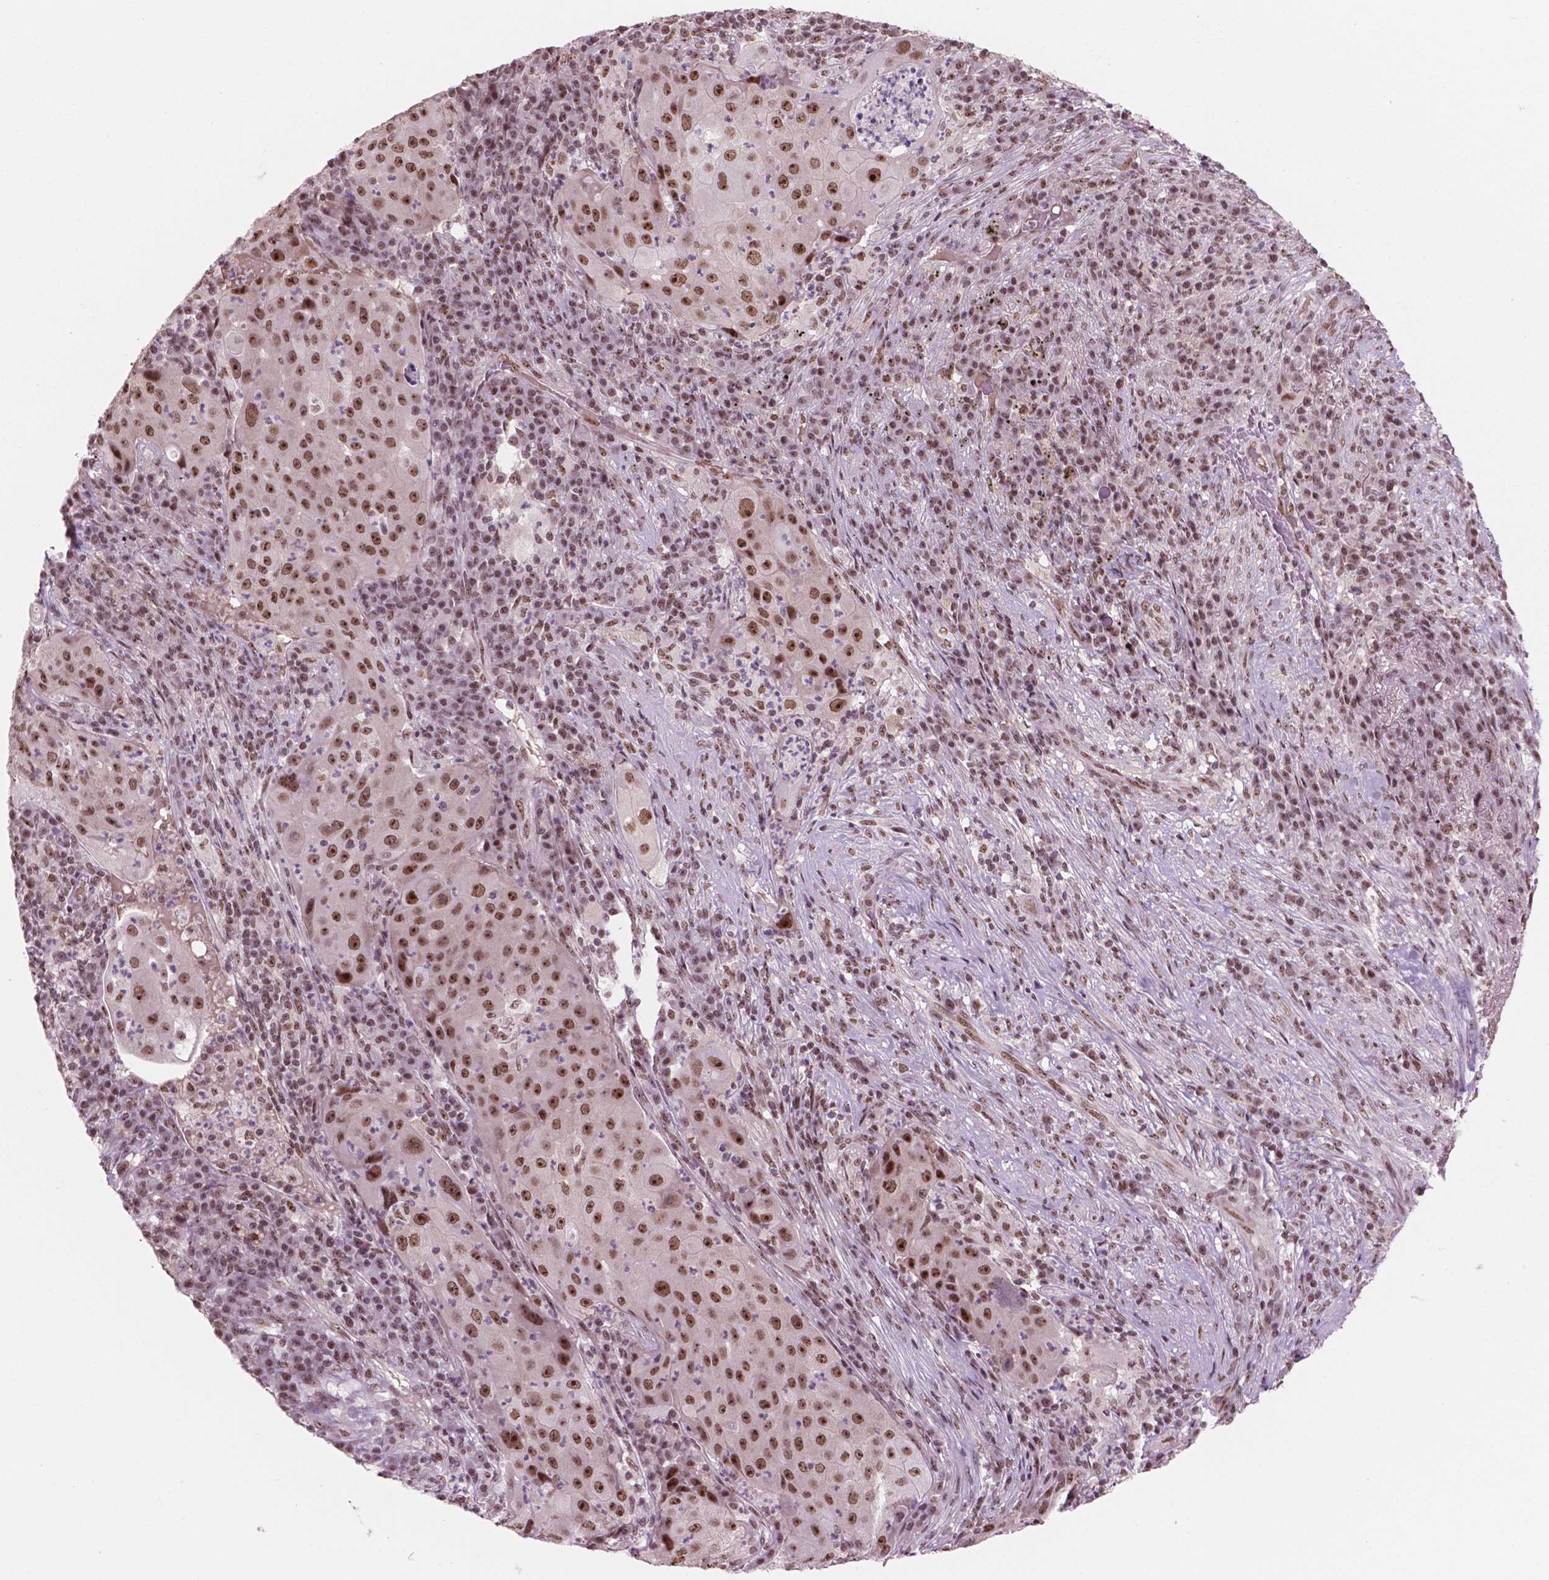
{"staining": {"intensity": "strong", "quantity": ">75%", "location": "nuclear"}, "tissue": "lung cancer", "cell_type": "Tumor cells", "image_type": "cancer", "snomed": [{"axis": "morphology", "description": "Squamous cell carcinoma, NOS"}, {"axis": "topography", "description": "Lung"}], "caption": "Brown immunohistochemical staining in lung cancer (squamous cell carcinoma) displays strong nuclear positivity in approximately >75% of tumor cells.", "gene": "POLR2E", "patient": {"sex": "female", "age": 59}}